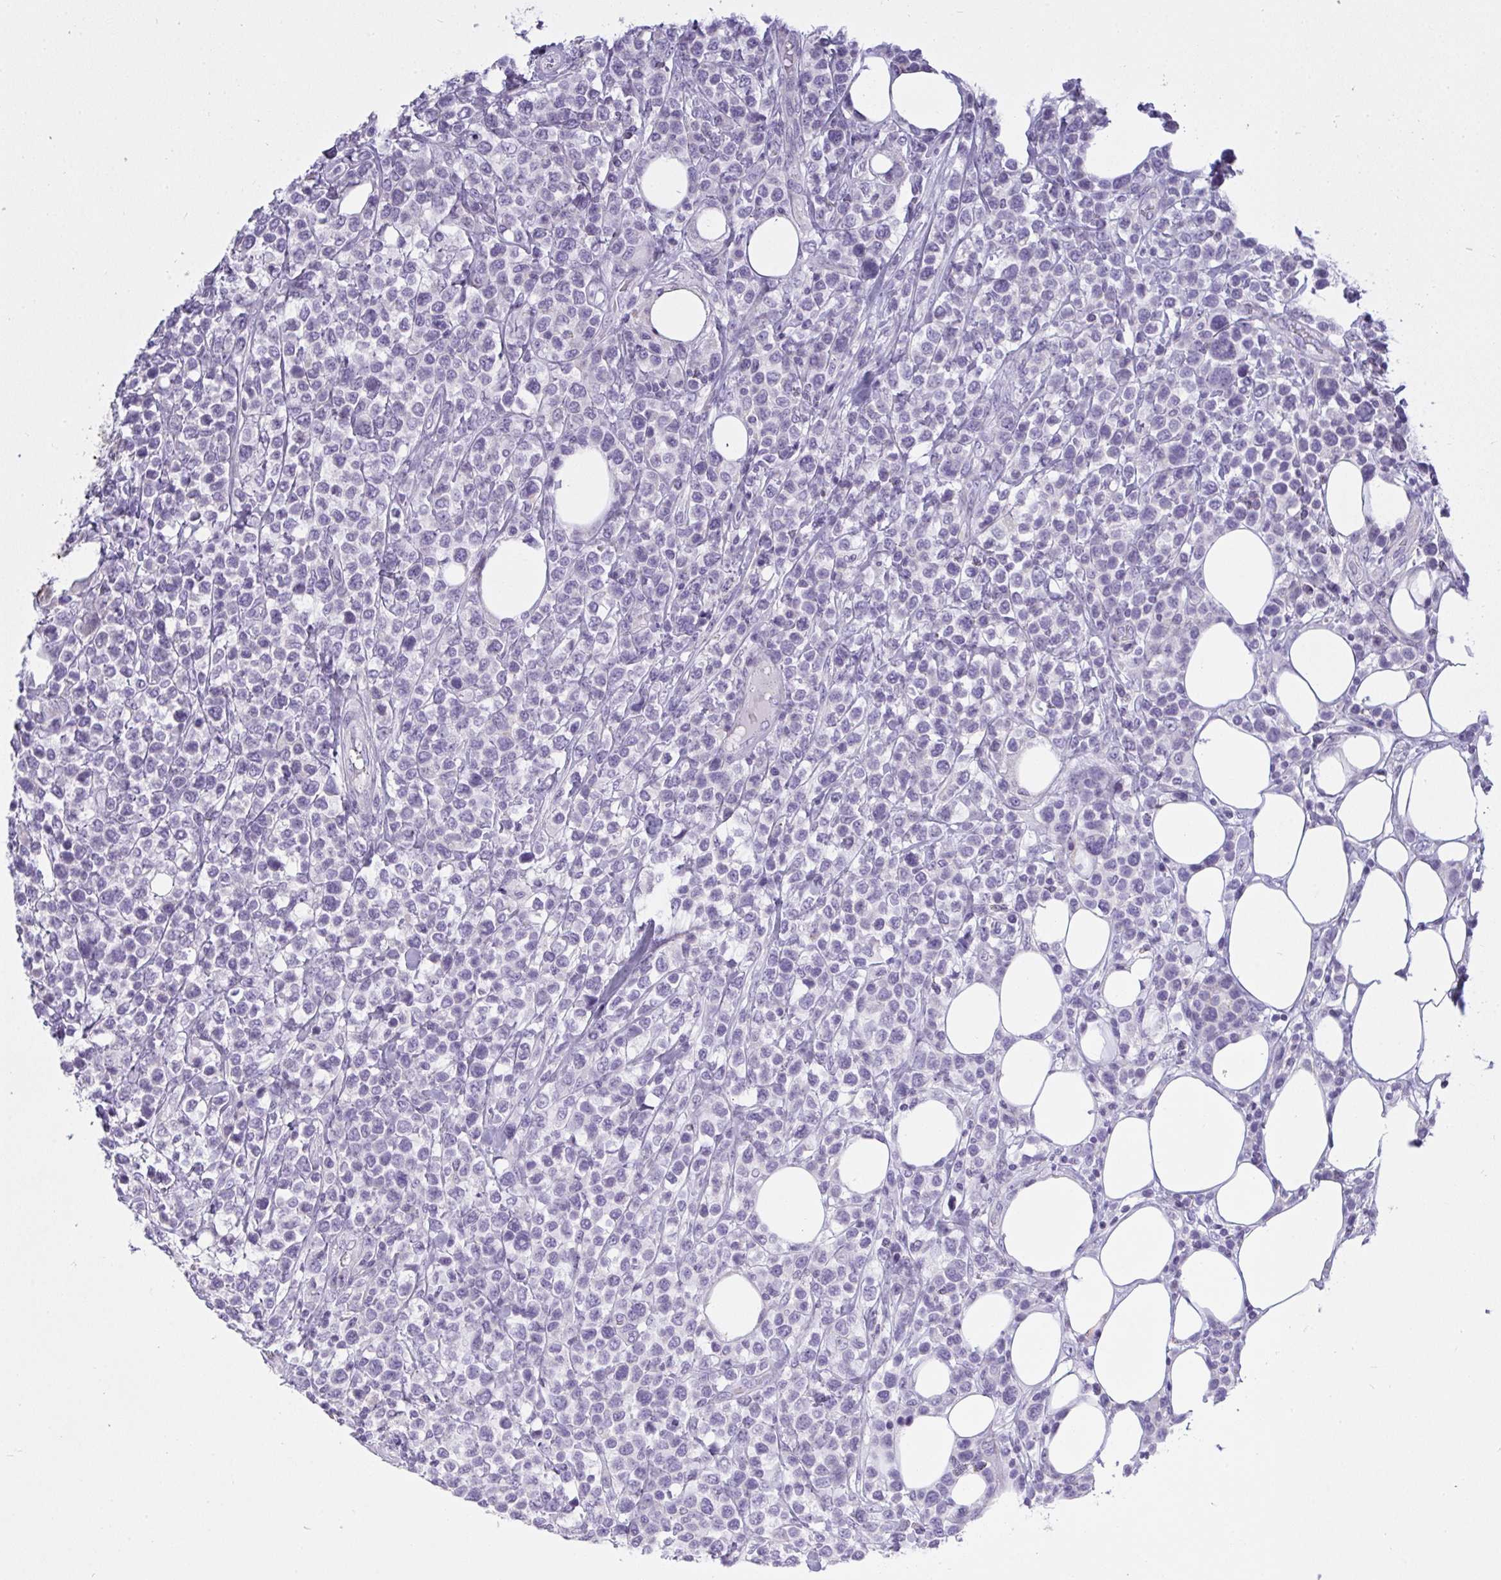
{"staining": {"intensity": "negative", "quantity": "none", "location": "none"}, "tissue": "lymphoma", "cell_type": "Tumor cells", "image_type": "cancer", "snomed": [{"axis": "morphology", "description": "Malignant lymphoma, non-Hodgkin's type, High grade"}, {"axis": "topography", "description": "Soft tissue"}], "caption": "An image of human high-grade malignant lymphoma, non-Hodgkin's type is negative for staining in tumor cells.", "gene": "GSDMB", "patient": {"sex": "female", "age": 56}}